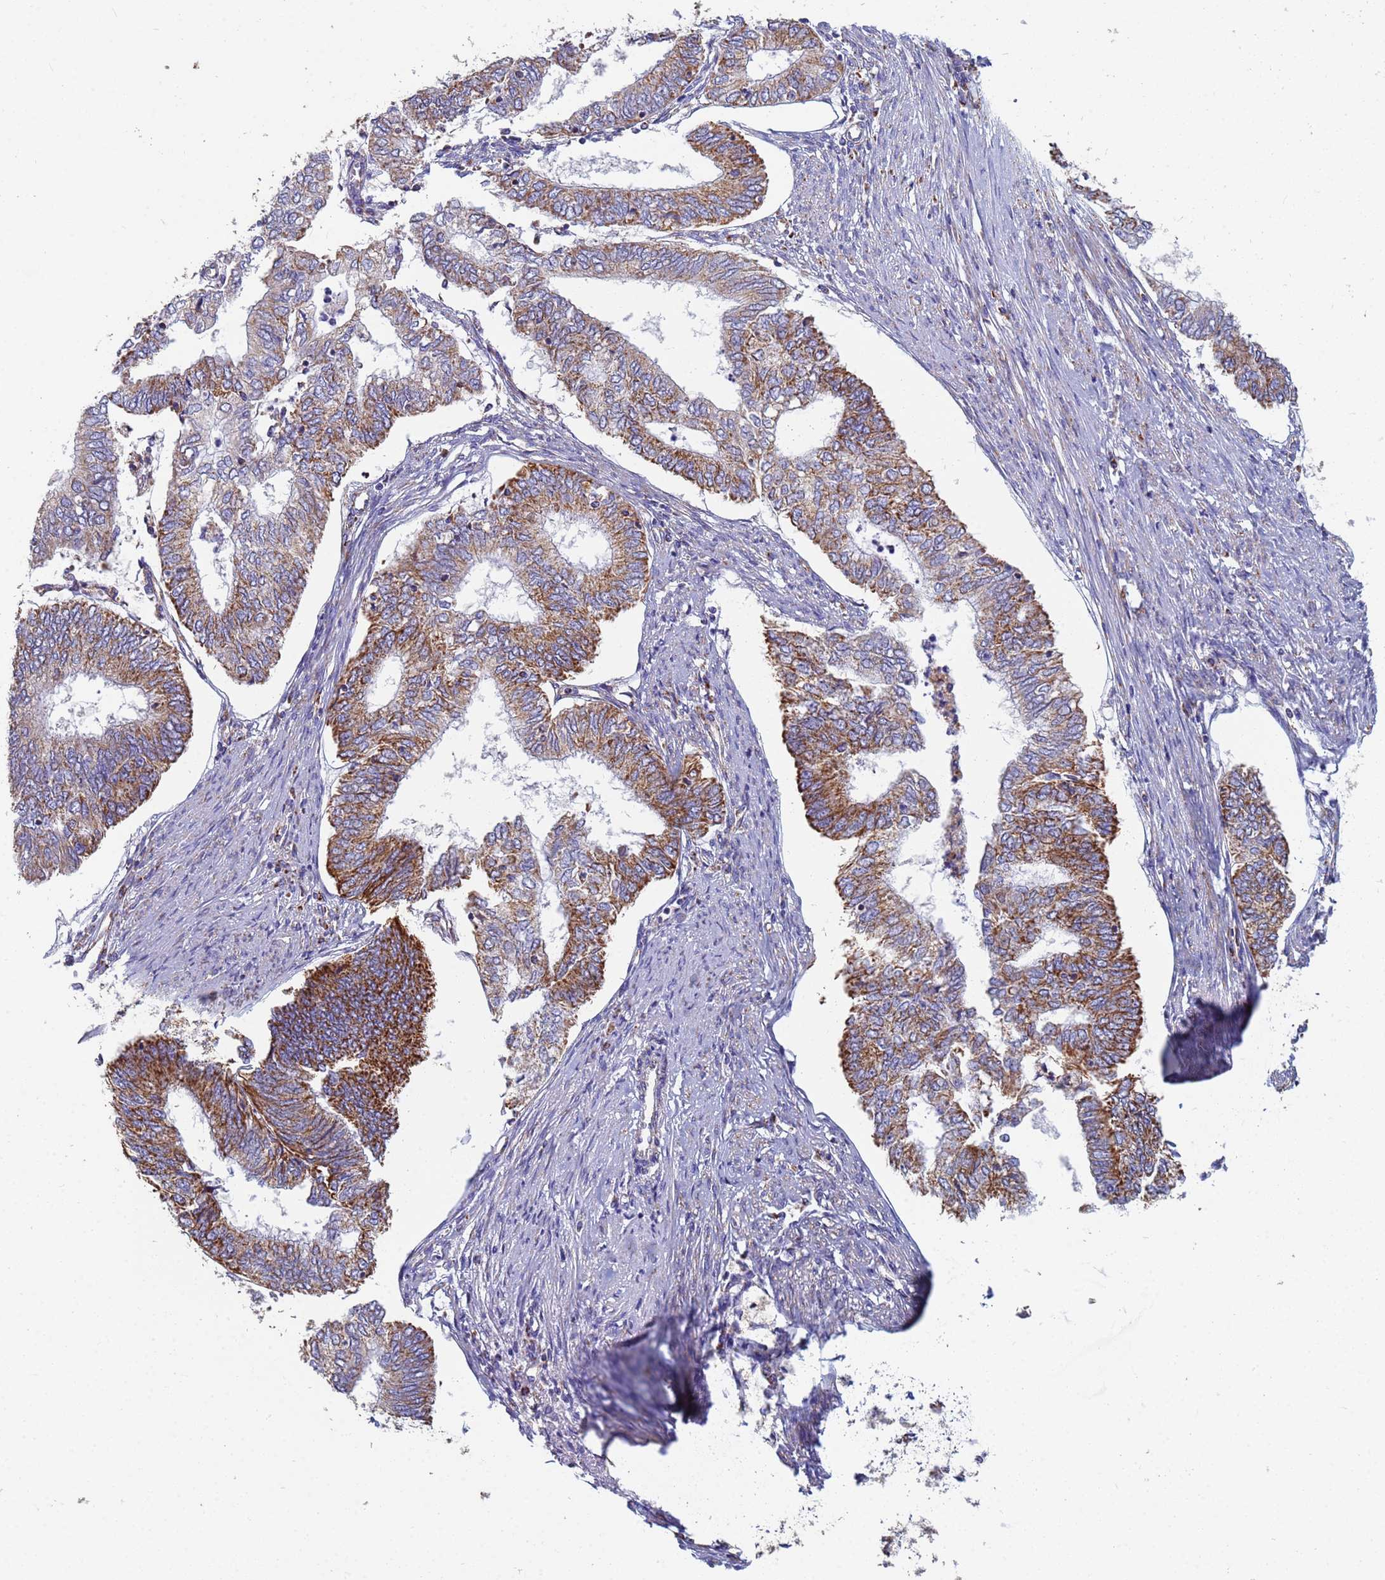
{"staining": {"intensity": "moderate", "quantity": ">75%", "location": "cytoplasmic/membranous"}, "tissue": "endometrial cancer", "cell_type": "Tumor cells", "image_type": "cancer", "snomed": [{"axis": "morphology", "description": "Adenocarcinoma, NOS"}, {"axis": "topography", "description": "Endometrium"}], "caption": "A medium amount of moderate cytoplasmic/membranous expression is present in about >75% of tumor cells in adenocarcinoma (endometrial) tissue.", "gene": "UQCRH", "patient": {"sex": "female", "age": 68}}